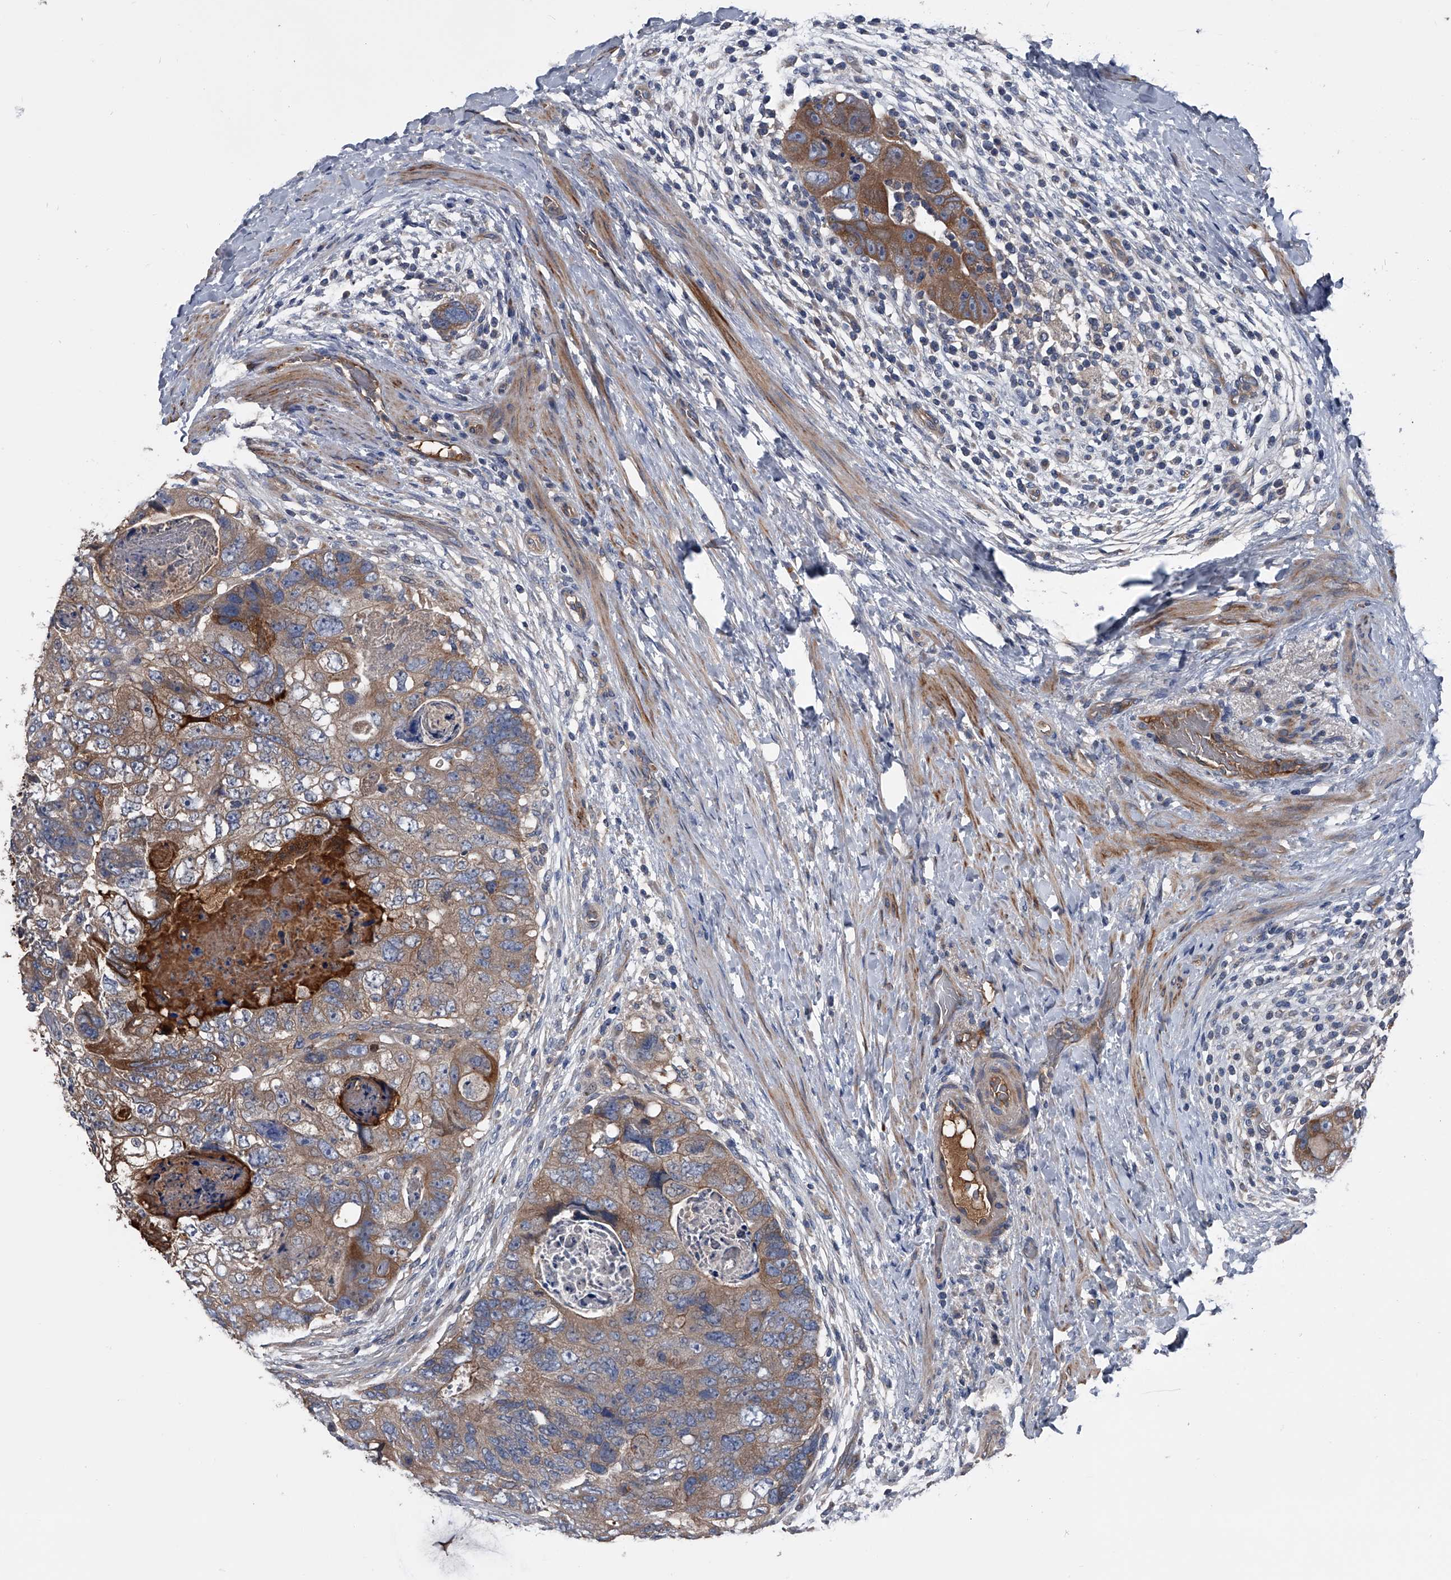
{"staining": {"intensity": "moderate", "quantity": ">75%", "location": "cytoplasmic/membranous"}, "tissue": "colorectal cancer", "cell_type": "Tumor cells", "image_type": "cancer", "snomed": [{"axis": "morphology", "description": "Adenocarcinoma, NOS"}, {"axis": "topography", "description": "Rectum"}], "caption": "Colorectal cancer (adenocarcinoma) tissue exhibits moderate cytoplasmic/membranous staining in about >75% of tumor cells, visualized by immunohistochemistry.", "gene": "KIF13A", "patient": {"sex": "male", "age": 59}}